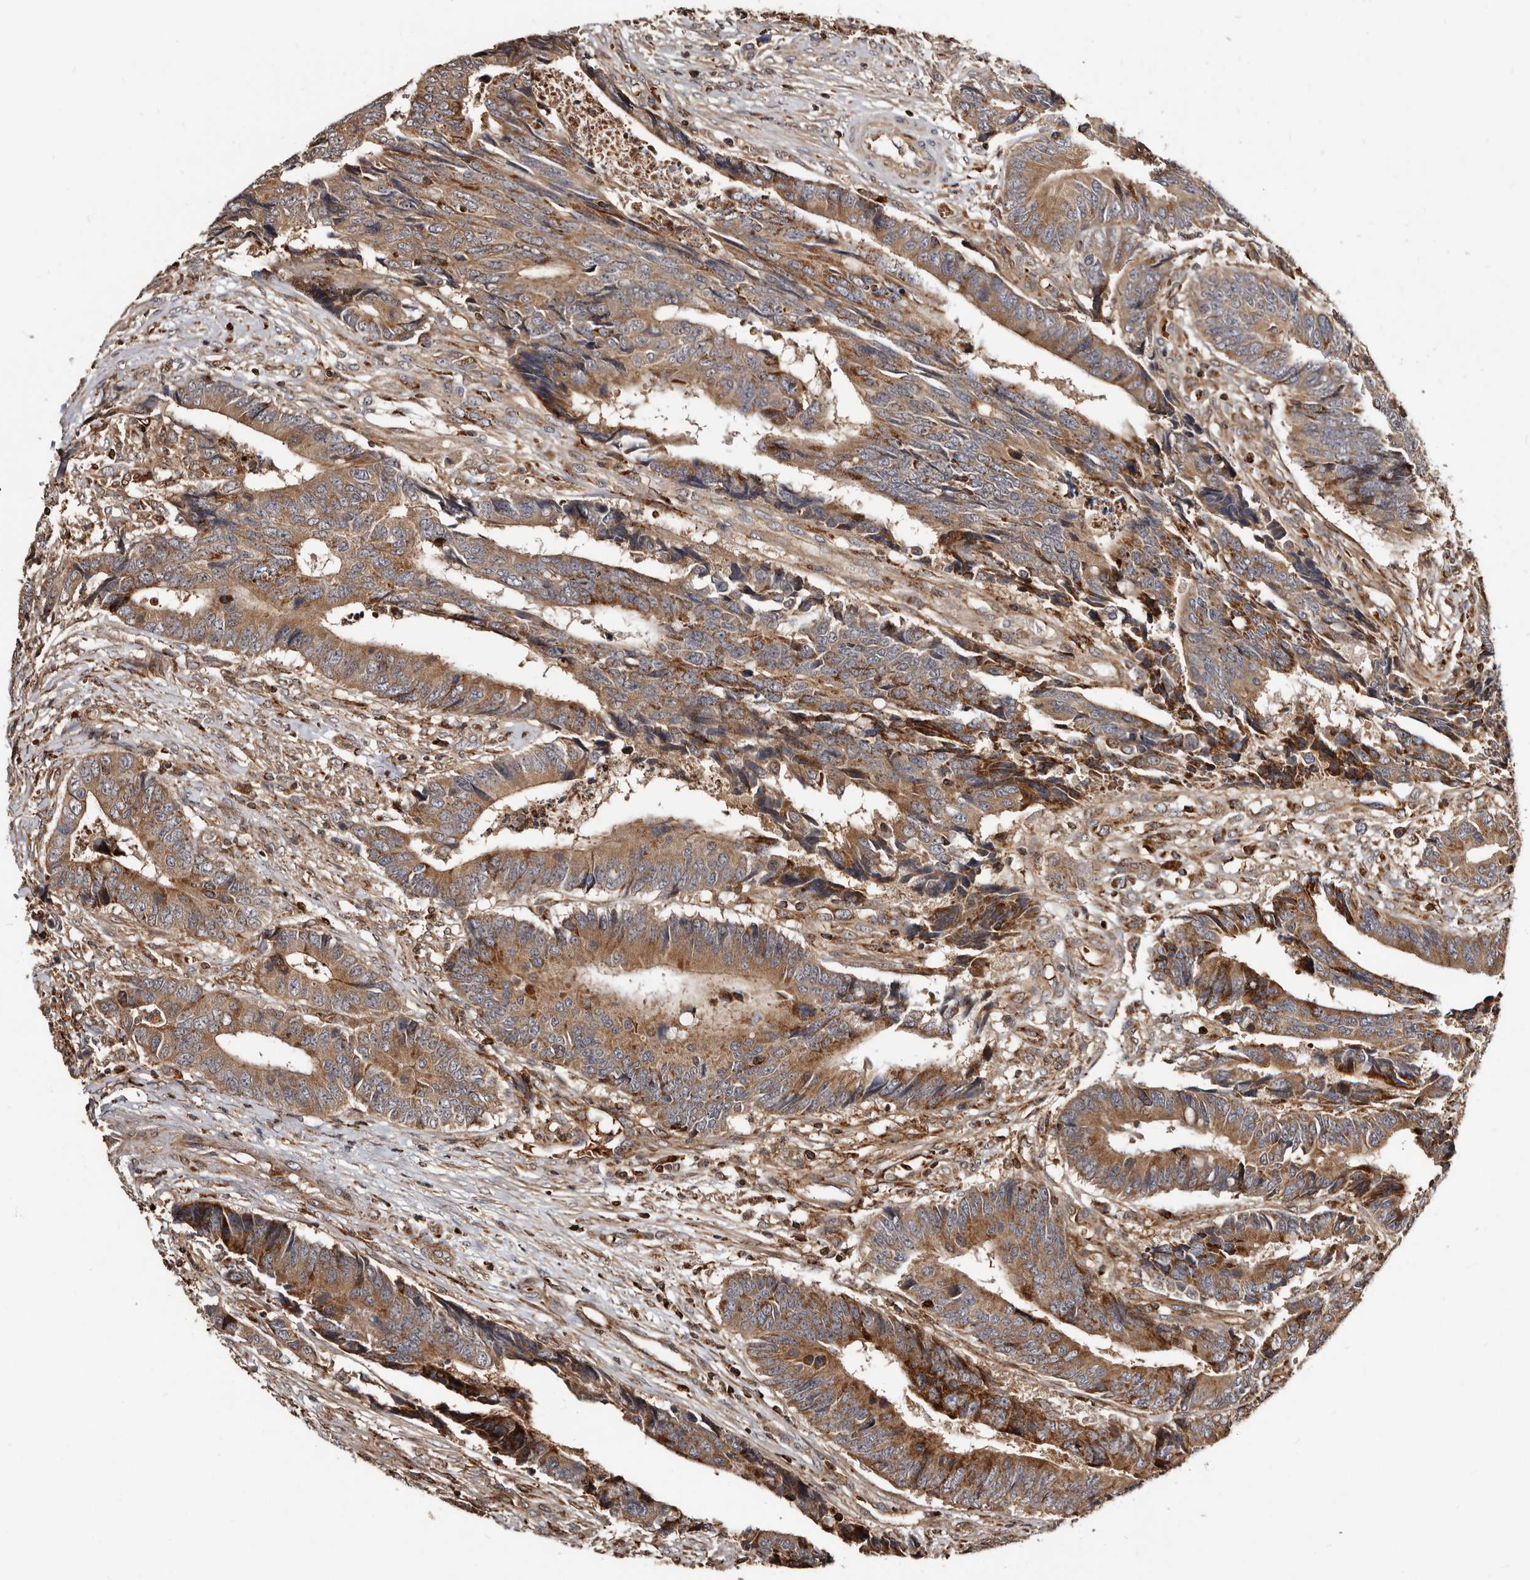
{"staining": {"intensity": "moderate", "quantity": ">75%", "location": "cytoplasmic/membranous"}, "tissue": "colorectal cancer", "cell_type": "Tumor cells", "image_type": "cancer", "snomed": [{"axis": "morphology", "description": "Adenocarcinoma, NOS"}, {"axis": "topography", "description": "Rectum"}], "caption": "A high-resolution histopathology image shows immunohistochemistry staining of colorectal cancer, which reveals moderate cytoplasmic/membranous staining in approximately >75% of tumor cells. Ihc stains the protein in brown and the nuclei are stained blue.", "gene": "BAX", "patient": {"sex": "male", "age": 84}}